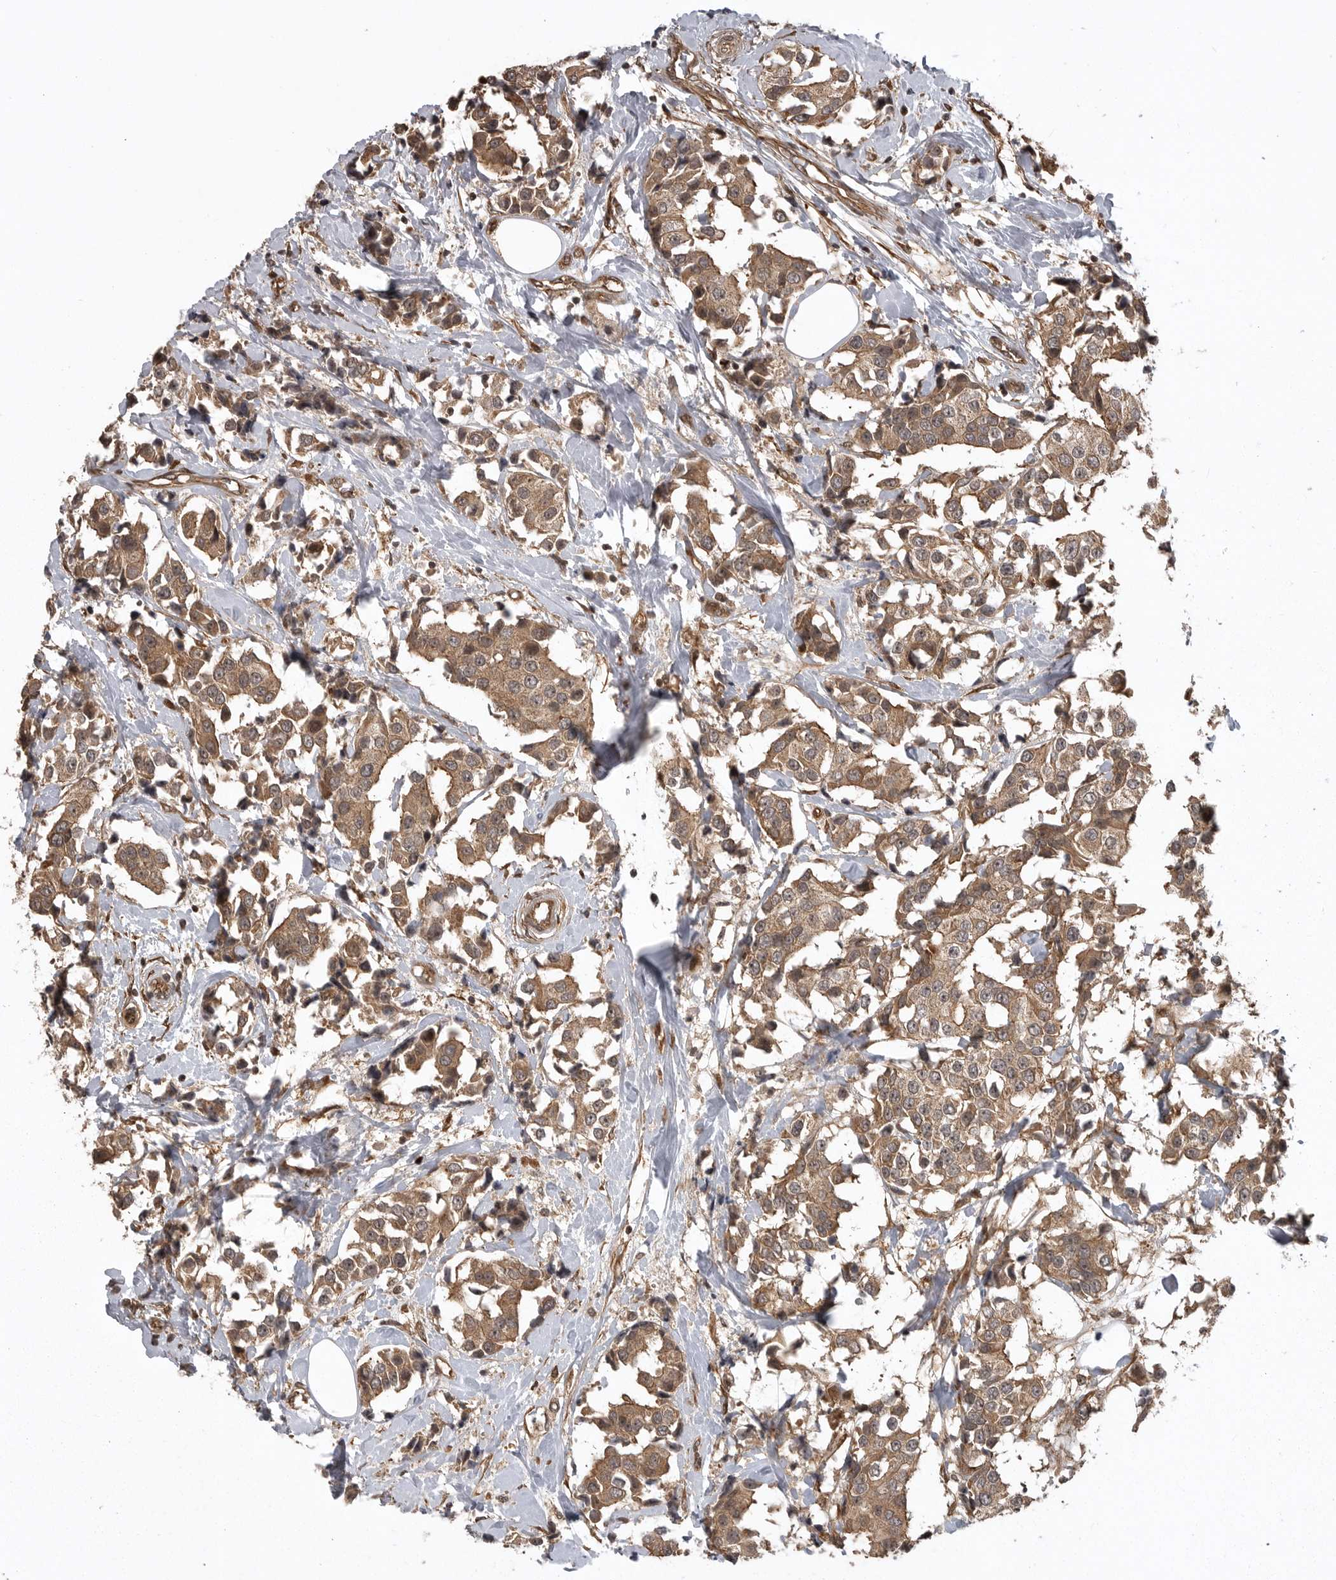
{"staining": {"intensity": "moderate", "quantity": ">75%", "location": "cytoplasmic/membranous"}, "tissue": "breast cancer", "cell_type": "Tumor cells", "image_type": "cancer", "snomed": [{"axis": "morphology", "description": "Normal tissue, NOS"}, {"axis": "morphology", "description": "Duct carcinoma"}, {"axis": "topography", "description": "Breast"}], "caption": "Protein expression analysis of breast invasive ductal carcinoma demonstrates moderate cytoplasmic/membranous expression in about >75% of tumor cells. The staining was performed using DAB (3,3'-diaminobenzidine), with brown indicating positive protein expression. Nuclei are stained blue with hematoxylin.", "gene": "DNAJC8", "patient": {"sex": "female", "age": 39}}